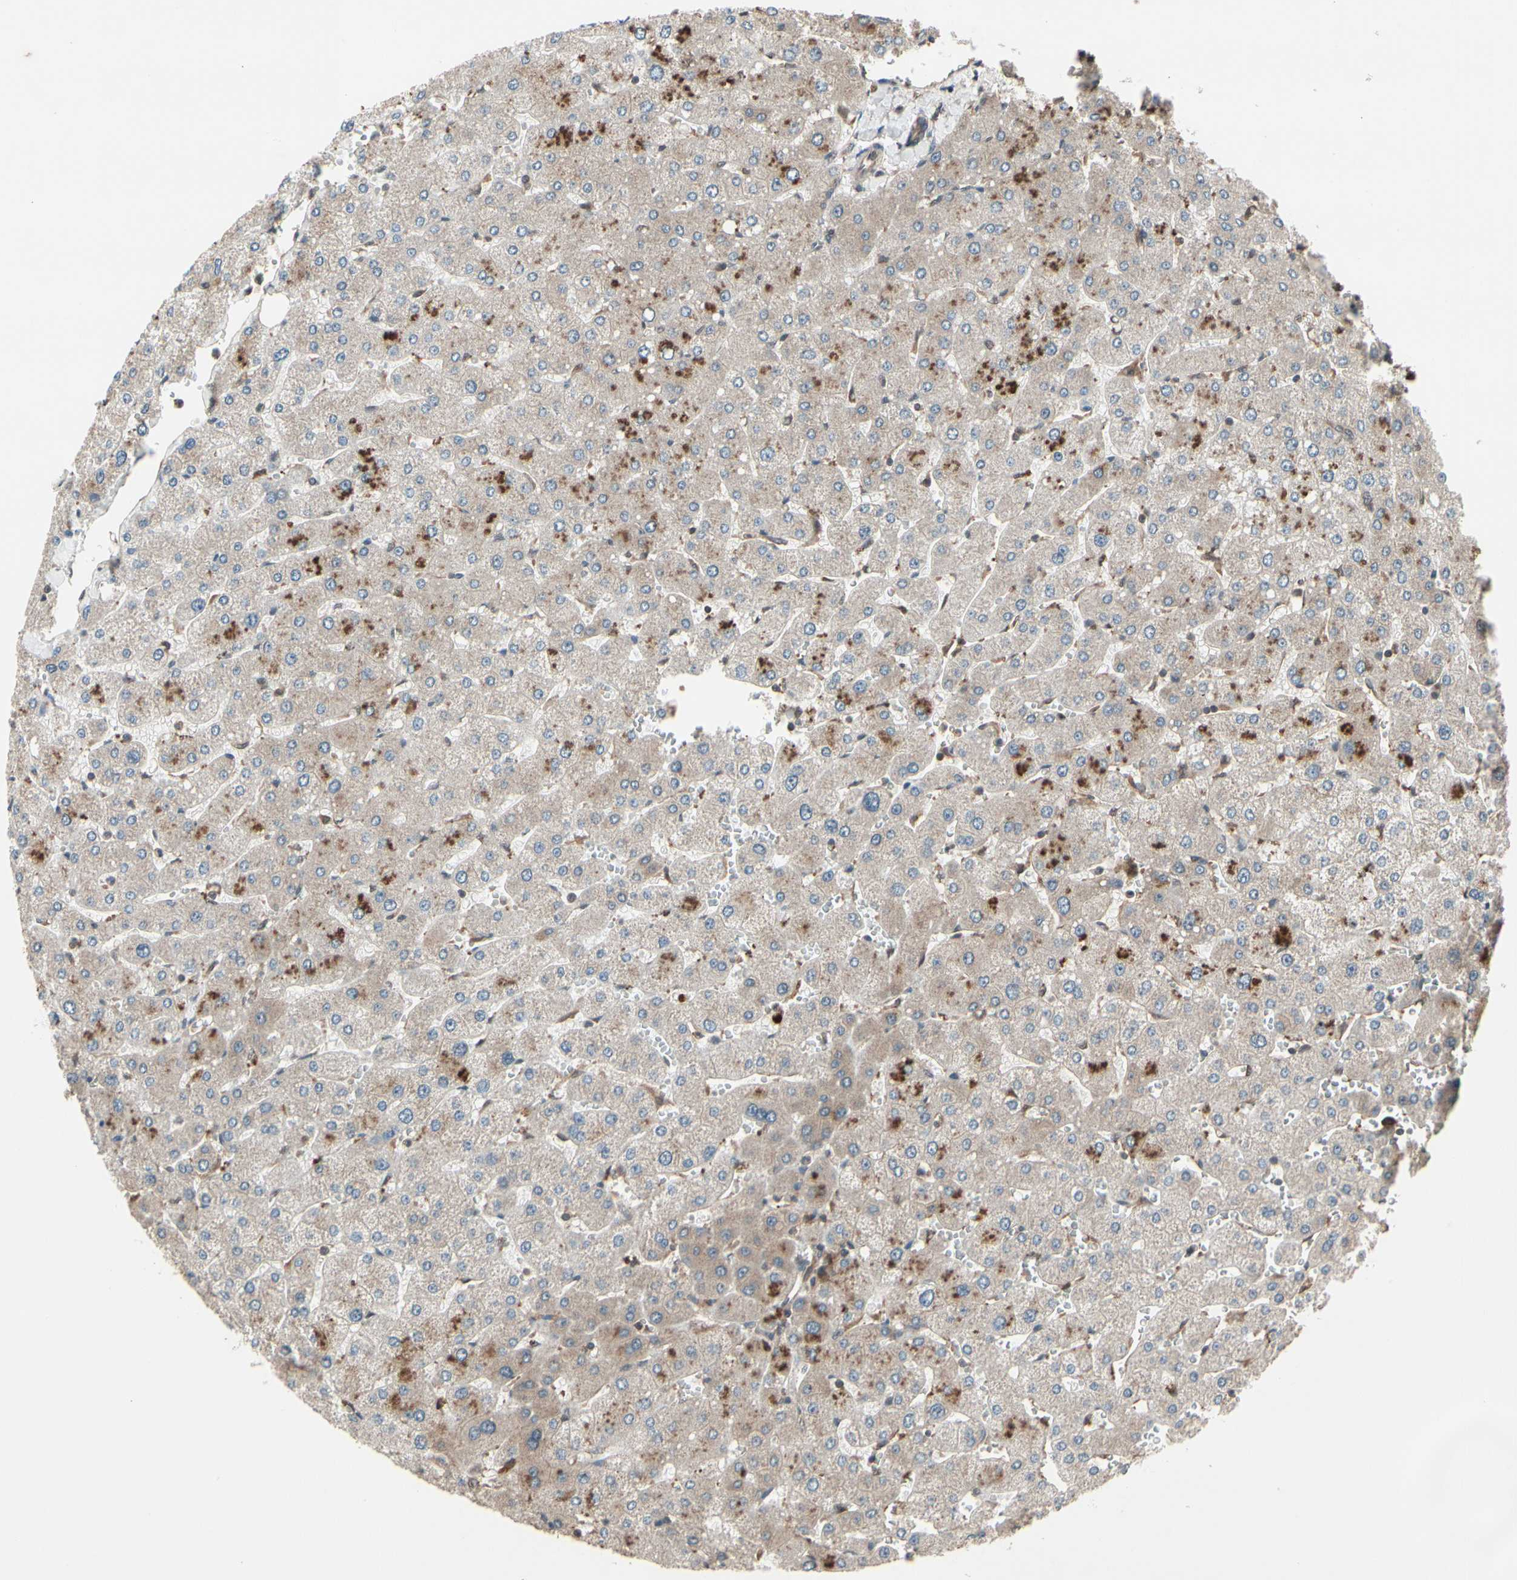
{"staining": {"intensity": "moderate", "quantity": ">75%", "location": "cytoplasmic/membranous"}, "tissue": "liver", "cell_type": "Cholangiocytes", "image_type": "normal", "snomed": [{"axis": "morphology", "description": "Normal tissue, NOS"}, {"axis": "topography", "description": "Liver"}], "caption": "Immunohistochemistry (IHC) staining of unremarkable liver, which shows medium levels of moderate cytoplasmic/membranous expression in about >75% of cholangiocytes indicating moderate cytoplasmic/membranous protein expression. The staining was performed using DAB (brown) for protein detection and nuclei were counterstained in hematoxylin (blue).", "gene": "PNPLA7", "patient": {"sex": "male", "age": 55}}